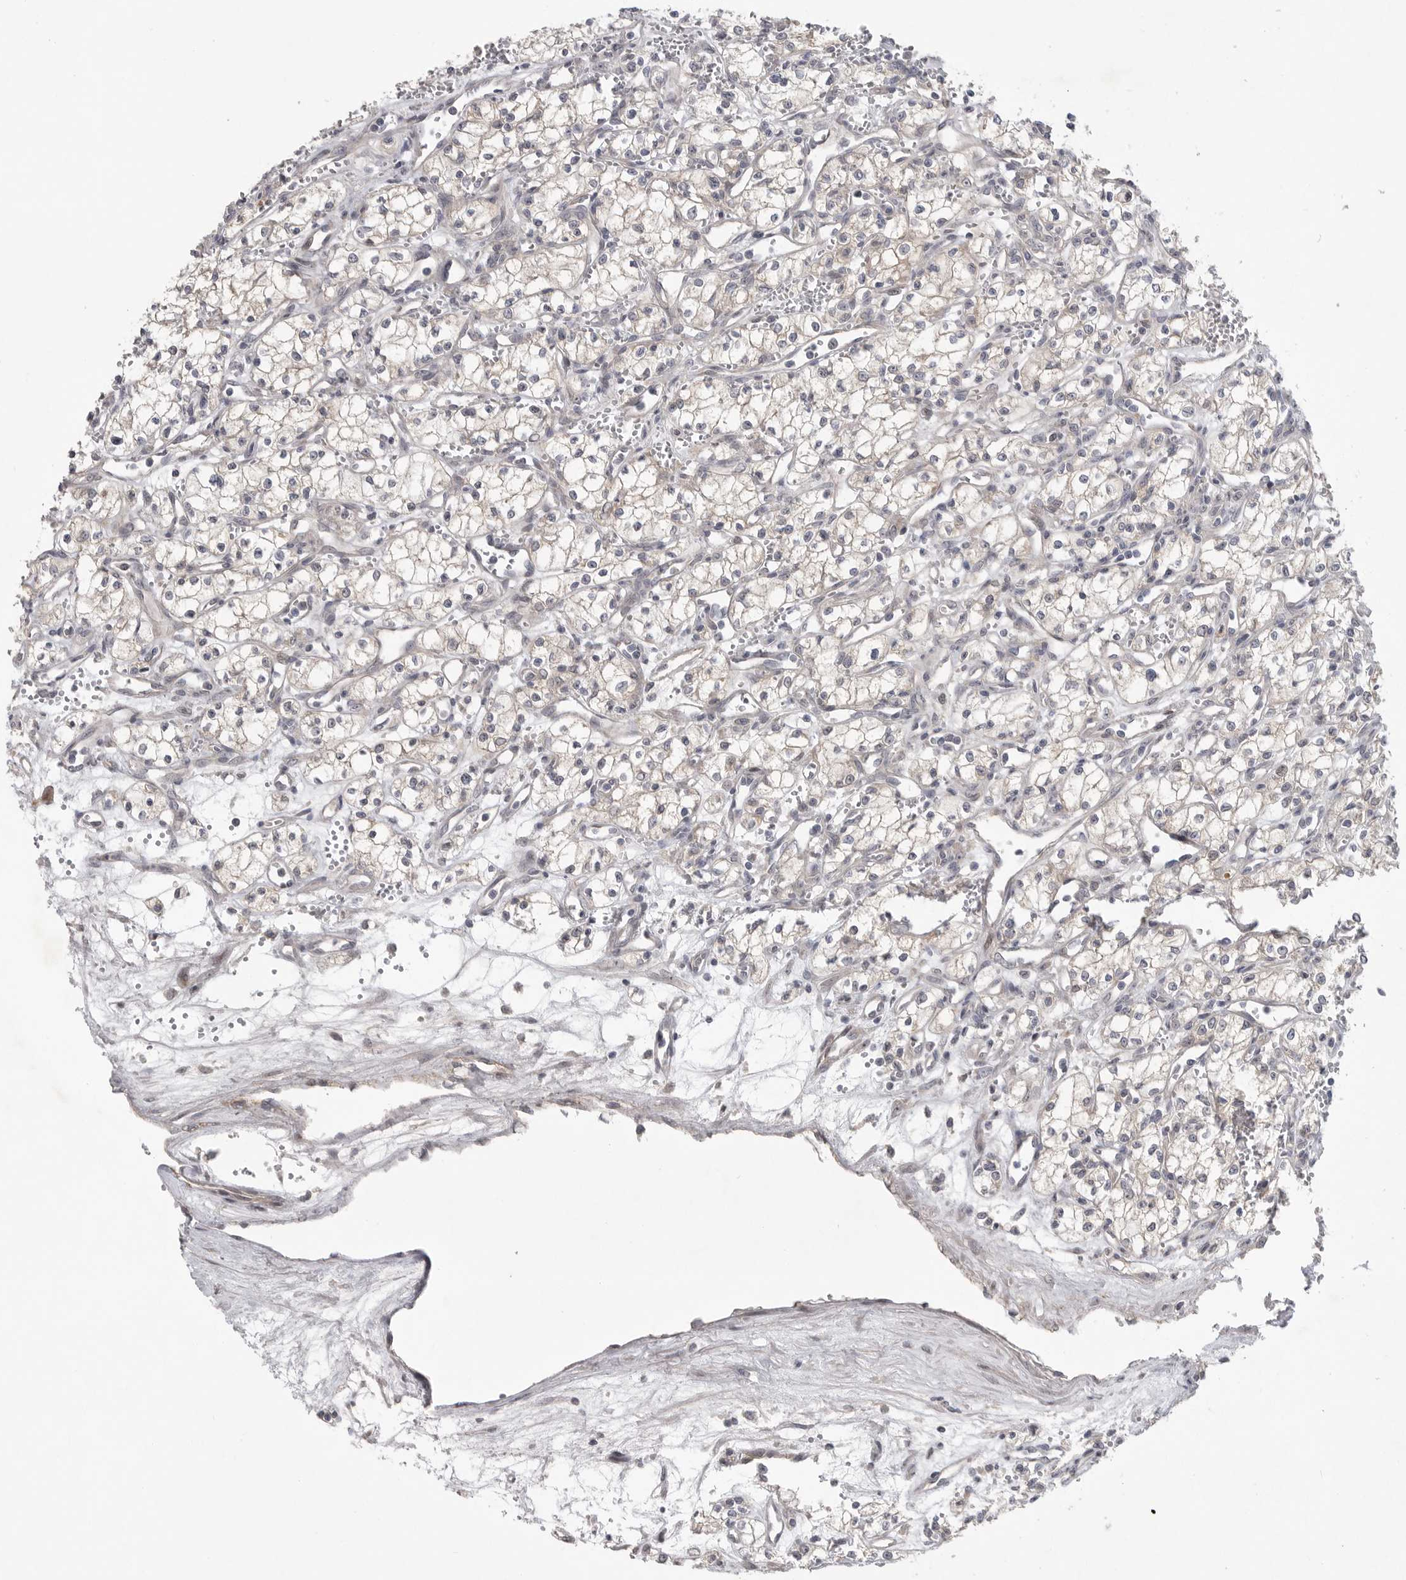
{"staining": {"intensity": "negative", "quantity": "none", "location": "none"}, "tissue": "renal cancer", "cell_type": "Tumor cells", "image_type": "cancer", "snomed": [{"axis": "morphology", "description": "Adenocarcinoma, NOS"}, {"axis": "topography", "description": "Kidney"}], "caption": "Tumor cells show no significant protein expression in renal cancer. (Immunohistochemistry (ihc), brightfield microscopy, high magnification).", "gene": "FBXO43", "patient": {"sex": "male", "age": 59}}